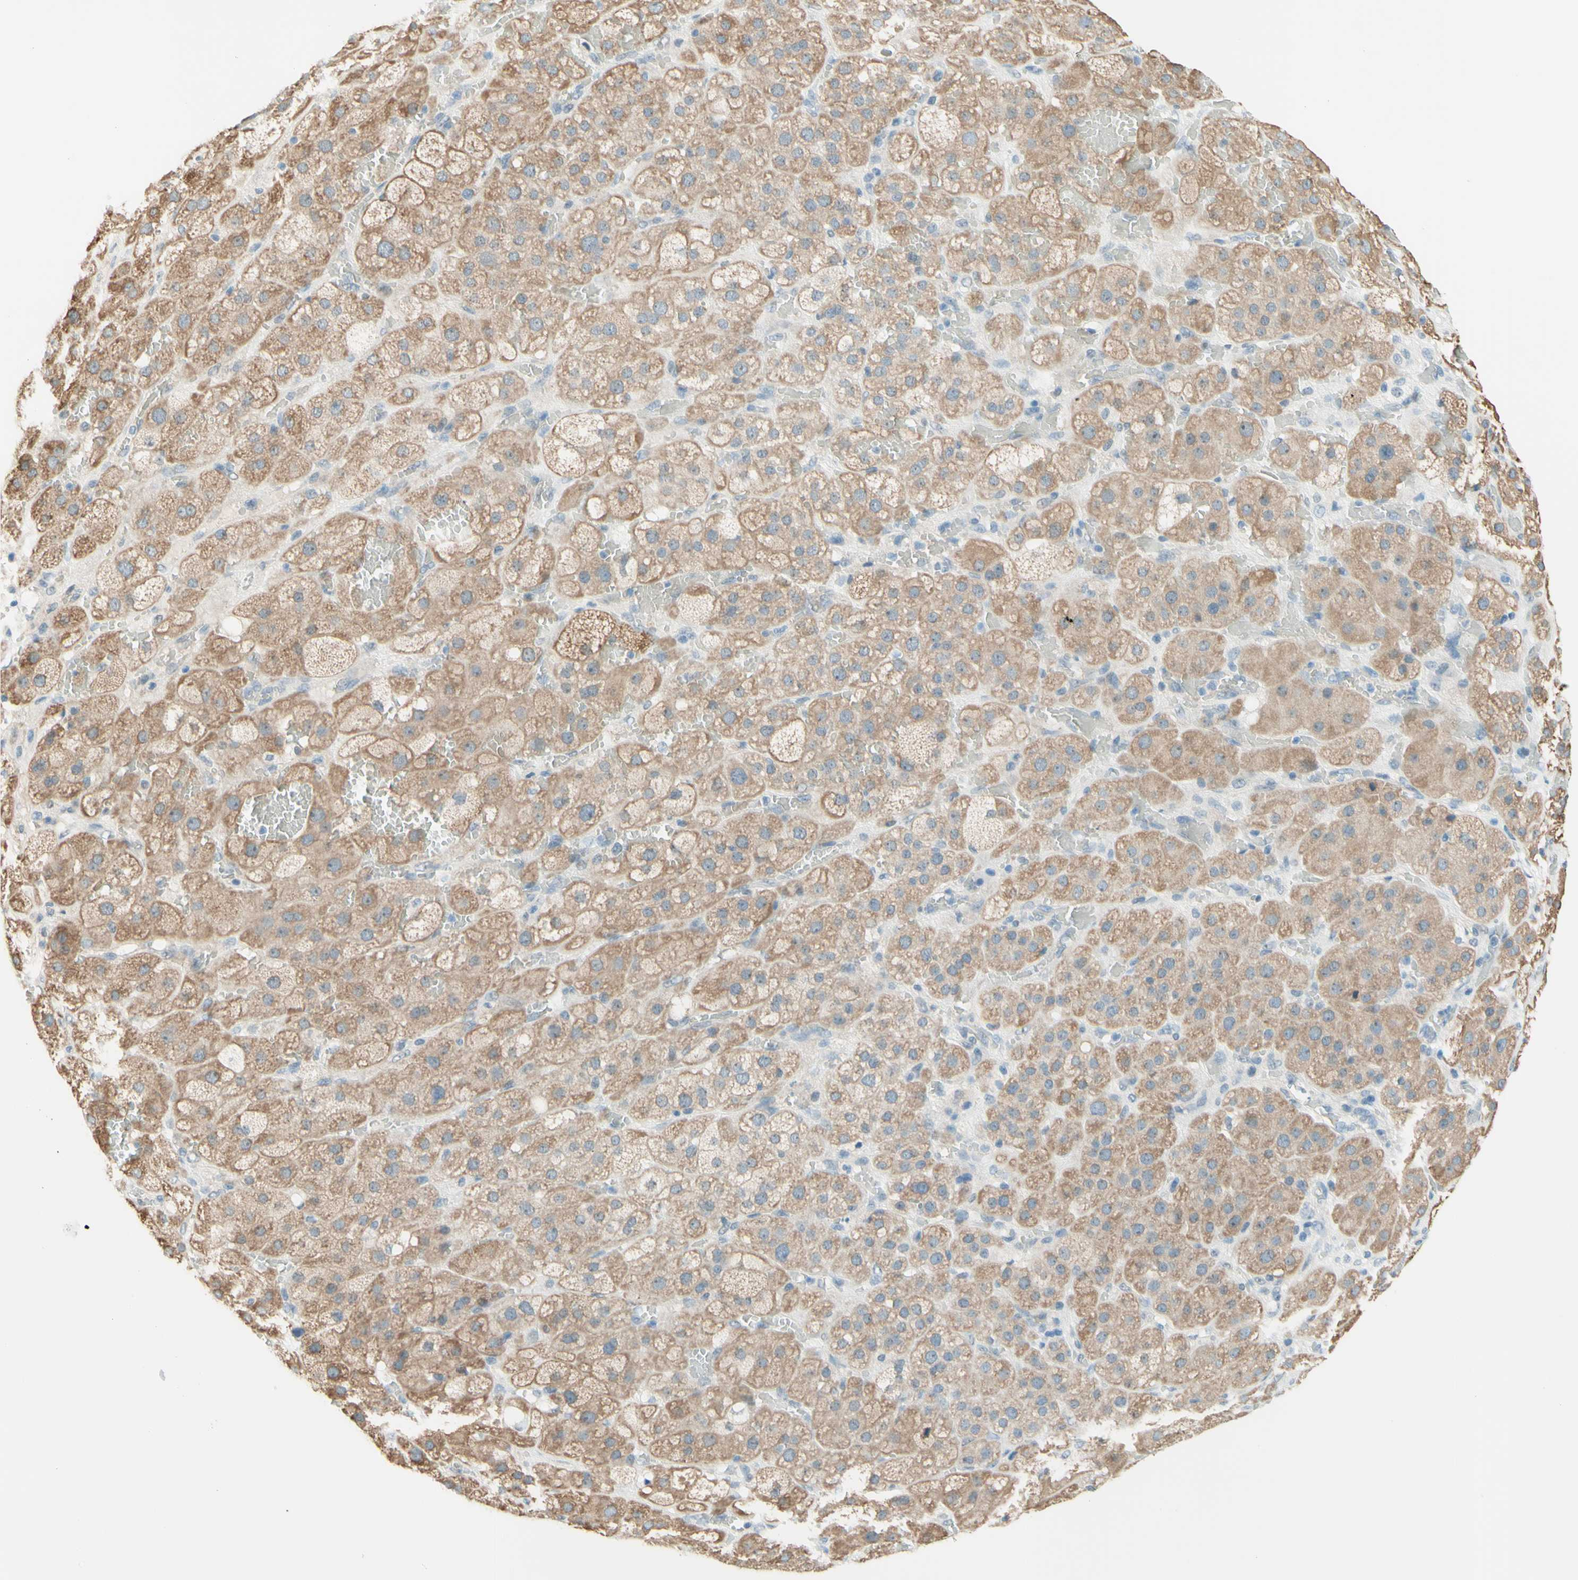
{"staining": {"intensity": "weak", "quantity": ">75%", "location": "cytoplasmic/membranous"}, "tissue": "adrenal gland", "cell_type": "Glandular cells", "image_type": "normal", "snomed": [{"axis": "morphology", "description": "Normal tissue, NOS"}, {"axis": "topography", "description": "Adrenal gland"}], "caption": "Immunohistochemical staining of benign human adrenal gland displays >75% levels of weak cytoplasmic/membranous protein expression in about >75% of glandular cells. Nuclei are stained in blue.", "gene": "JPH1", "patient": {"sex": "female", "age": 47}}